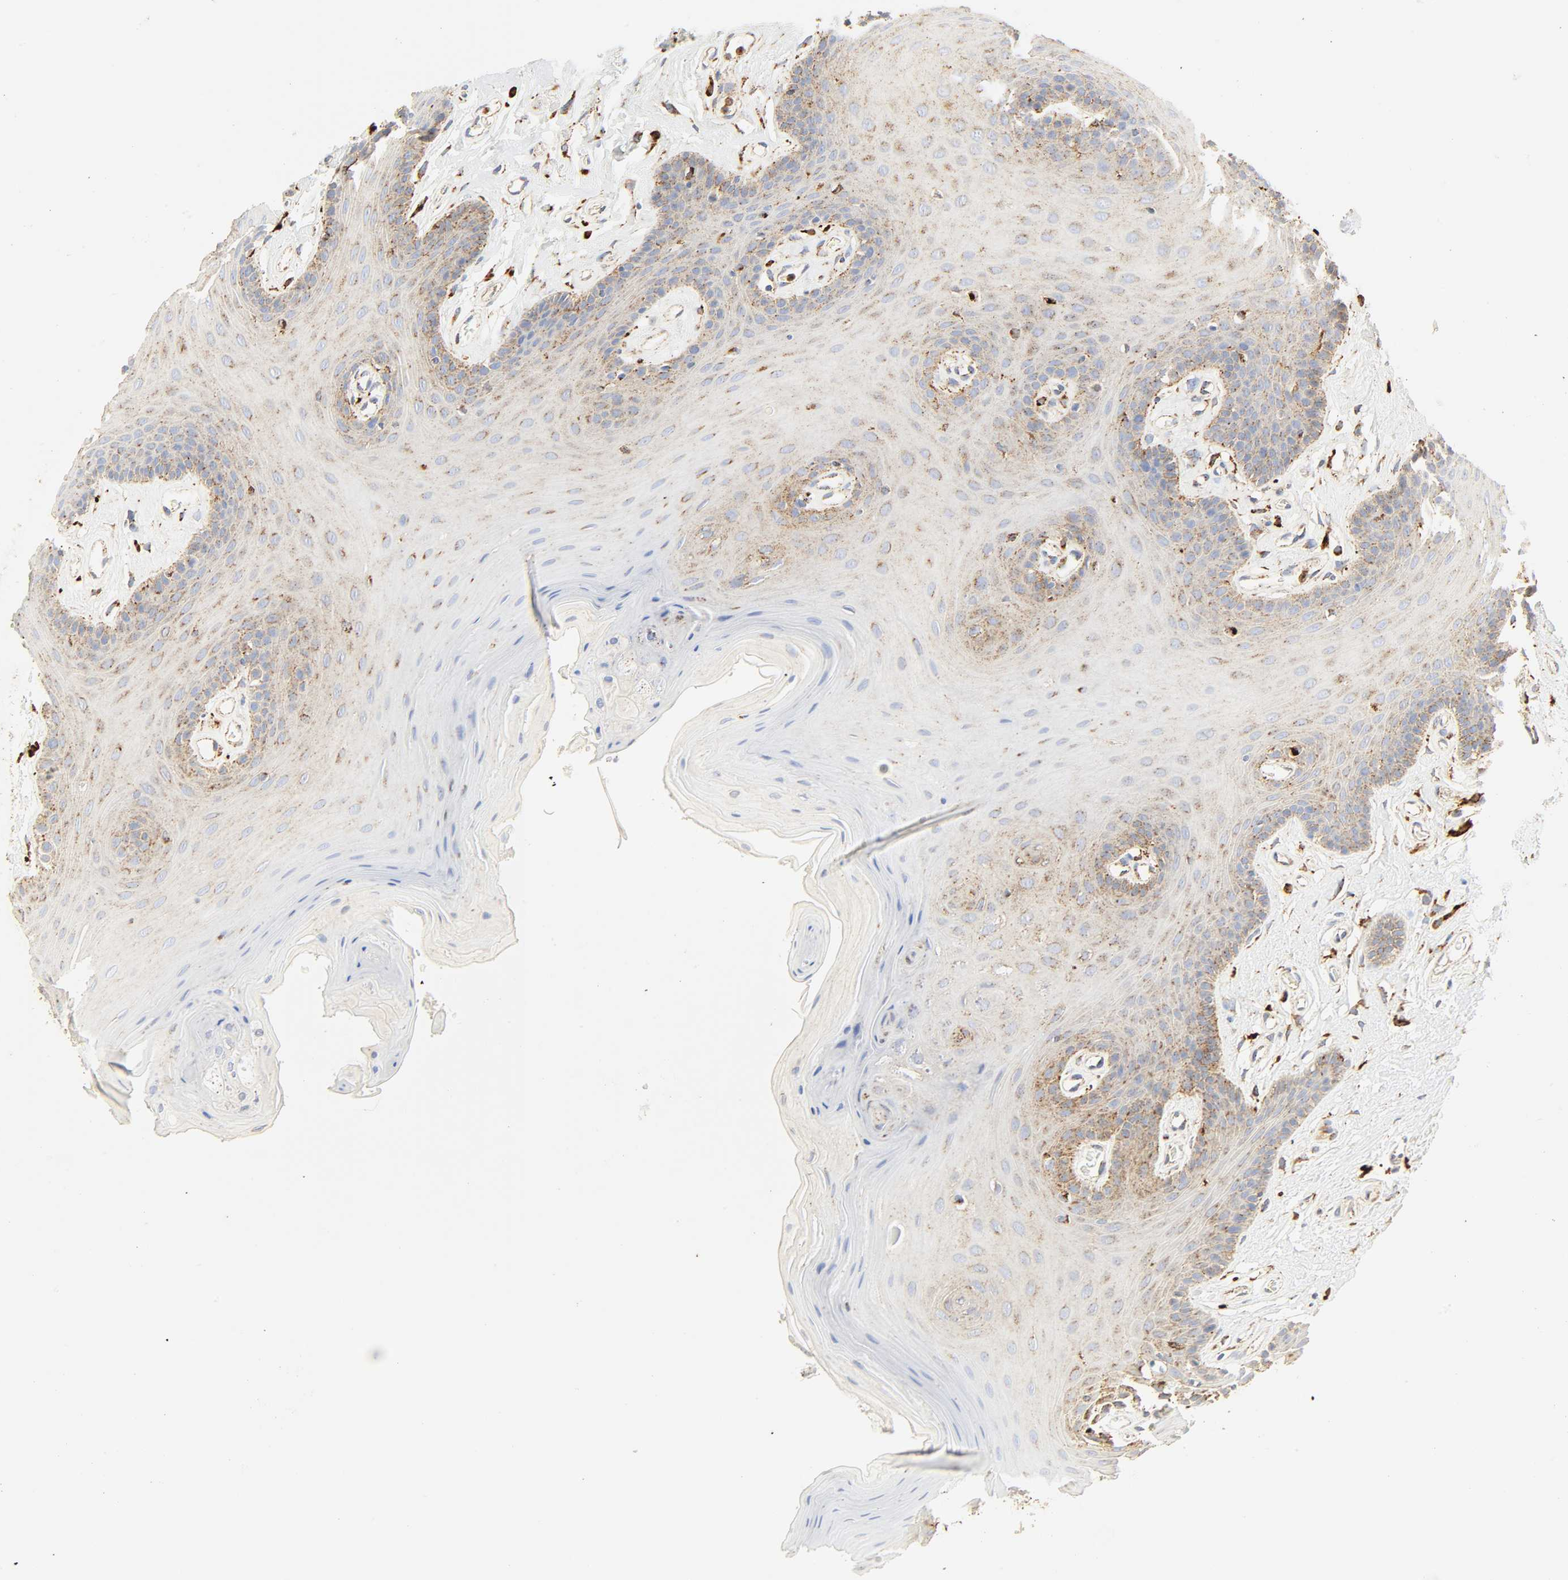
{"staining": {"intensity": "moderate", "quantity": ">75%", "location": "cytoplasmic/membranous"}, "tissue": "oral mucosa", "cell_type": "Squamous epithelial cells", "image_type": "normal", "snomed": [{"axis": "morphology", "description": "Normal tissue, NOS"}, {"axis": "morphology", "description": "Squamous cell carcinoma, NOS"}, {"axis": "topography", "description": "Skeletal muscle"}, {"axis": "topography", "description": "Oral tissue"}, {"axis": "topography", "description": "Head-Neck"}], "caption": "Protein expression analysis of normal oral mucosa demonstrates moderate cytoplasmic/membranous expression in approximately >75% of squamous epithelial cells.", "gene": "PSAP", "patient": {"sex": "male", "age": 71}}